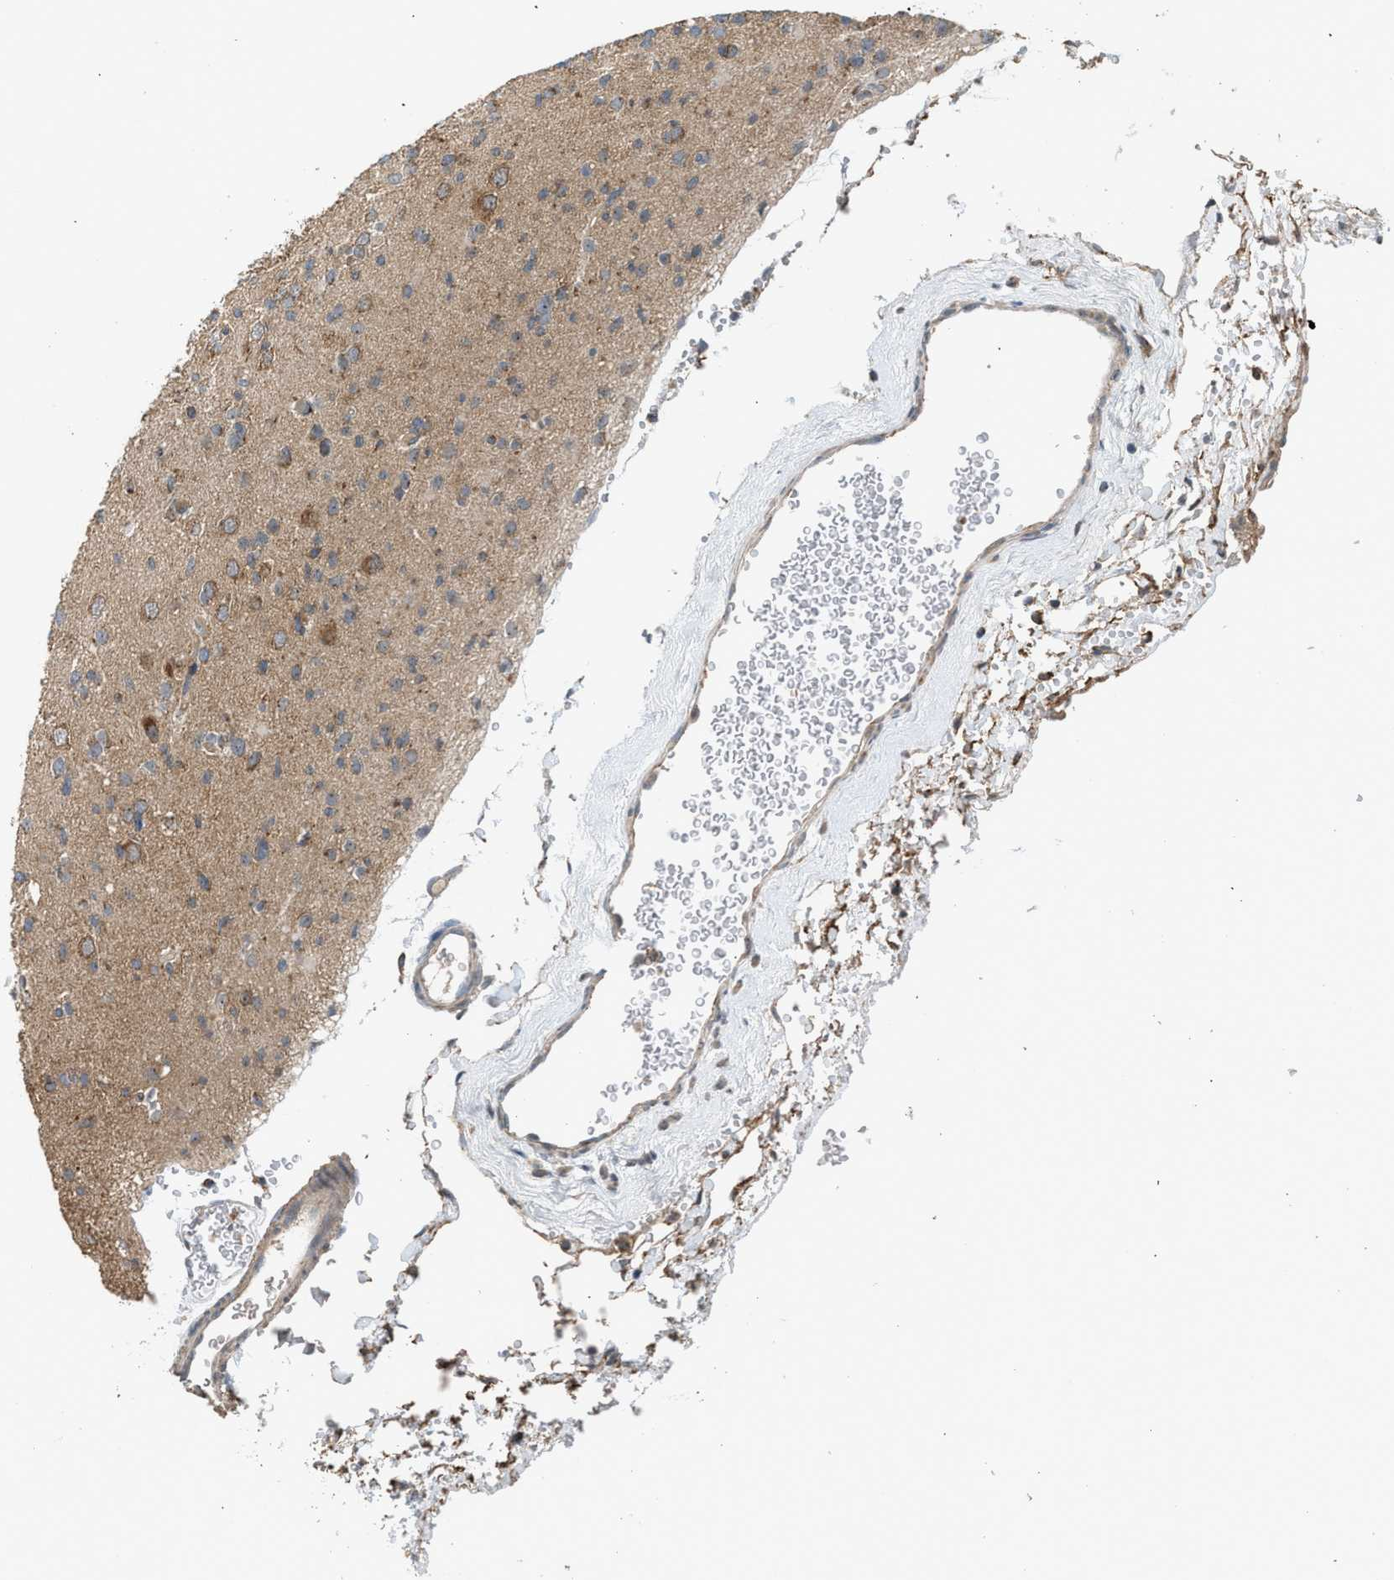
{"staining": {"intensity": "moderate", "quantity": "25%-75%", "location": "cytoplasmic/membranous"}, "tissue": "glioma", "cell_type": "Tumor cells", "image_type": "cancer", "snomed": [{"axis": "morphology", "description": "Glioma, malignant, Low grade"}, {"axis": "topography", "description": "Brain"}], "caption": "This micrograph displays immunohistochemistry staining of glioma, with medium moderate cytoplasmic/membranous expression in approximately 25%-75% of tumor cells.", "gene": "STARD3", "patient": {"sex": "female", "age": 22}}